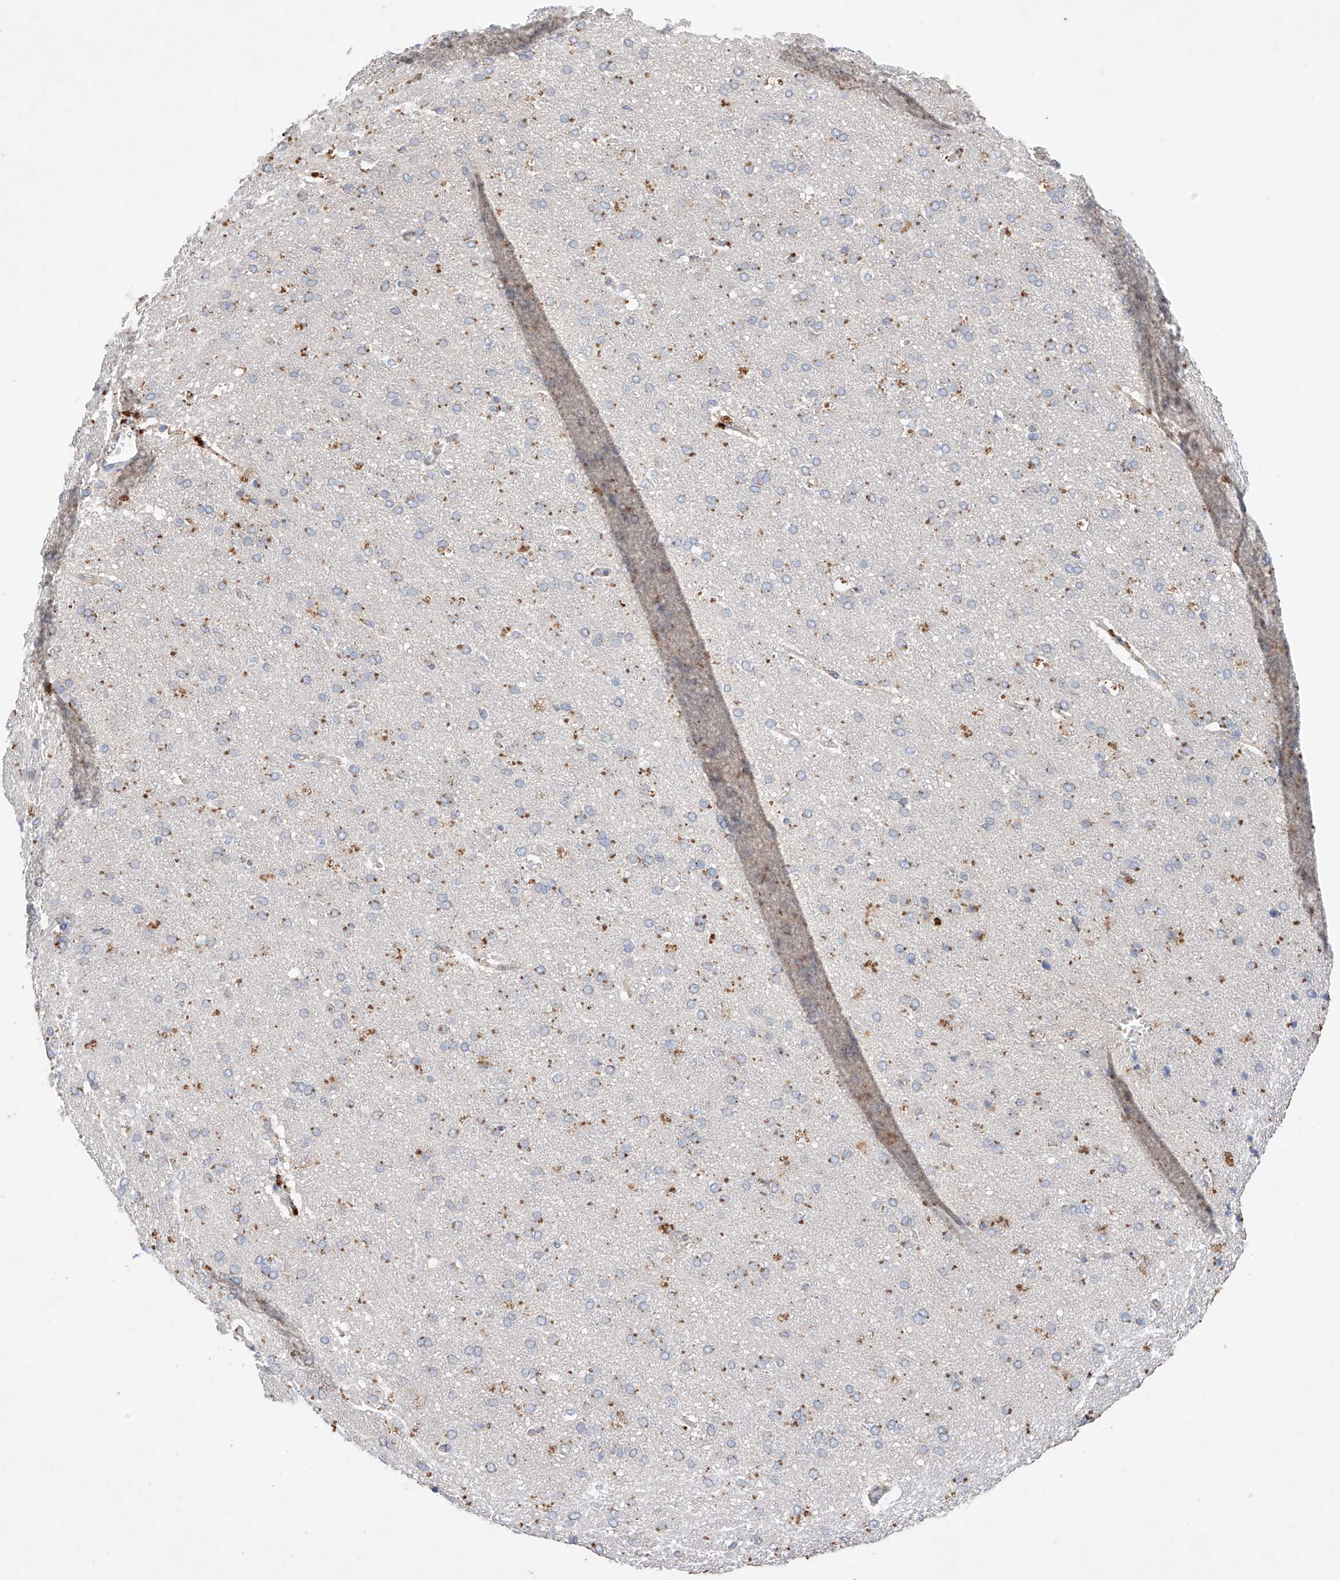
{"staining": {"intensity": "negative", "quantity": "none", "location": "none"}, "tissue": "cerebral cortex", "cell_type": "Endothelial cells", "image_type": "normal", "snomed": [{"axis": "morphology", "description": "Normal tissue, NOS"}, {"axis": "topography", "description": "Cerebral cortex"}], "caption": "Immunohistochemistry of normal cerebral cortex shows no staining in endothelial cells.", "gene": "GCNT1", "patient": {"sex": "male", "age": 62}}